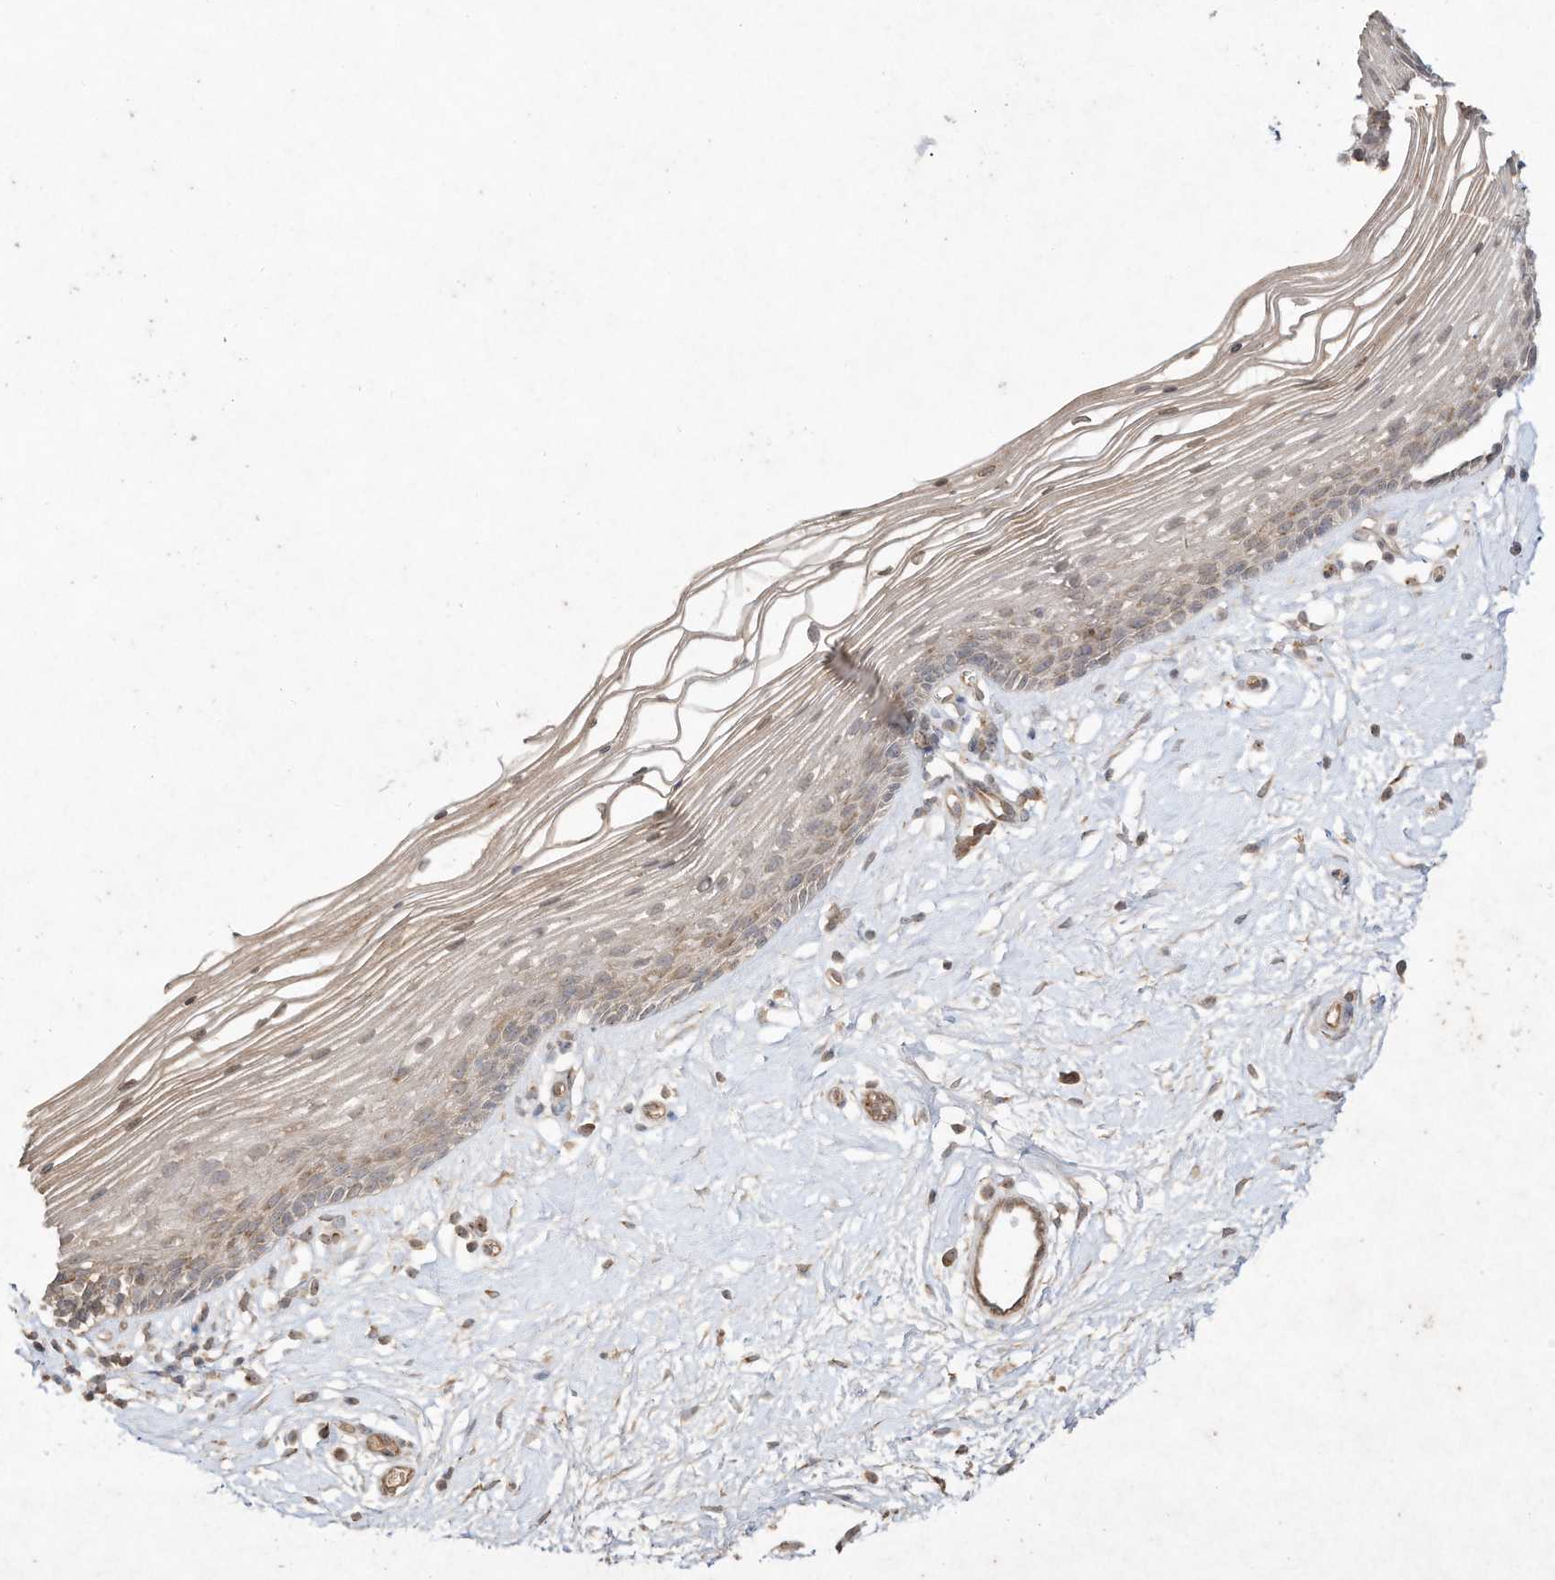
{"staining": {"intensity": "weak", "quantity": "25%-75%", "location": "cytoplasmic/membranous"}, "tissue": "vagina", "cell_type": "Squamous epithelial cells", "image_type": "normal", "snomed": [{"axis": "morphology", "description": "Normal tissue, NOS"}, {"axis": "topography", "description": "Vagina"}], "caption": "IHC (DAB) staining of benign human vagina shows weak cytoplasmic/membranous protein staining in about 25%-75% of squamous epithelial cells. The protein is shown in brown color, while the nuclei are stained blue.", "gene": "DYNC1I2", "patient": {"sex": "female", "age": 46}}